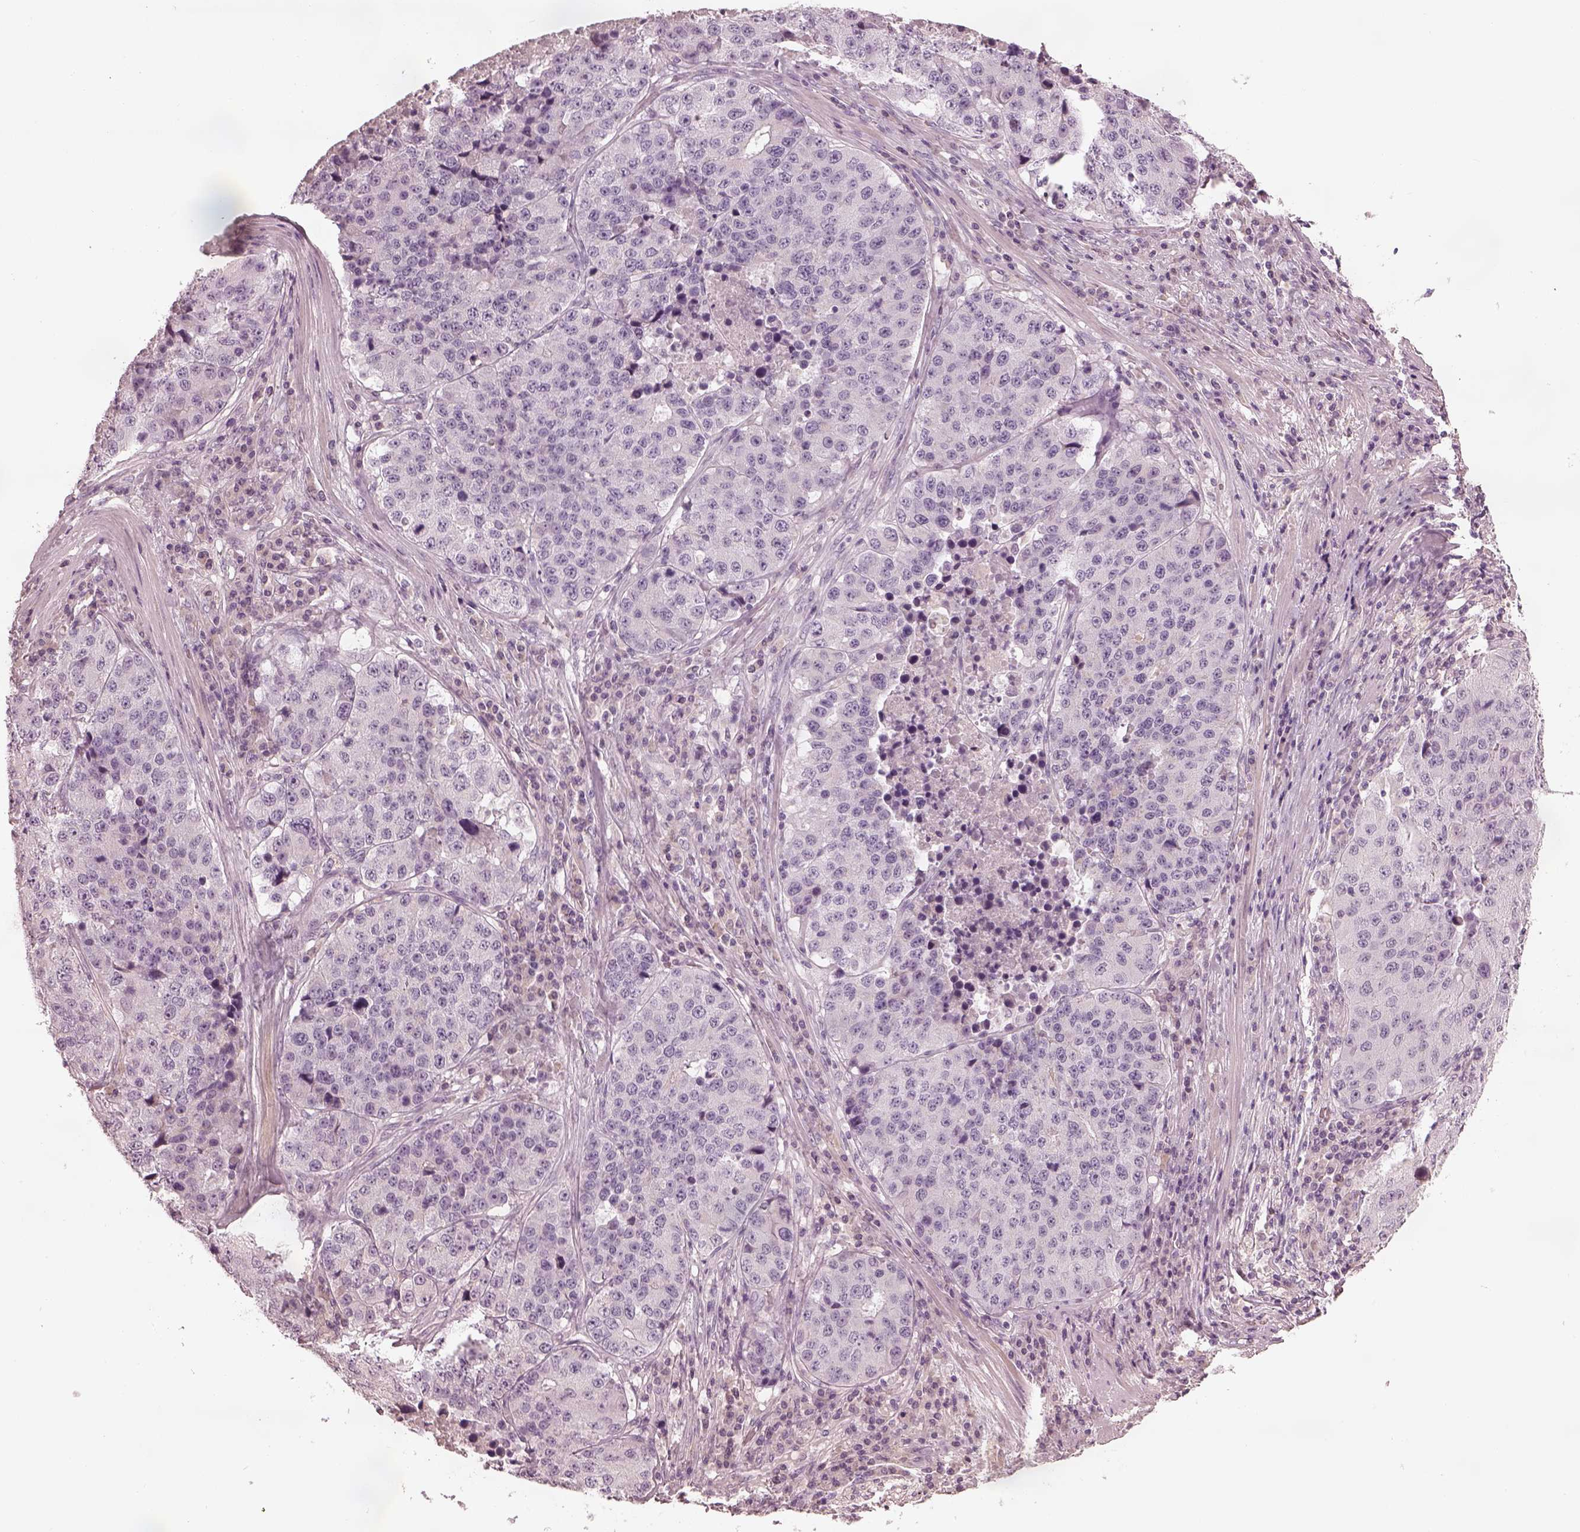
{"staining": {"intensity": "negative", "quantity": "none", "location": "none"}, "tissue": "stomach cancer", "cell_type": "Tumor cells", "image_type": "cancer", "snomed": [{"axis": "morphology", "description": "Adenocarcinoma, NOS"}, {"axis": "topography", "description": "Stomach"}], "caption": "Stomach adenocarcinoma was stained to show a protein in brown. There is no significant positivity in tumor cells.", "gene": "MIA", "patient": {"sex": "male", "age": 71}}